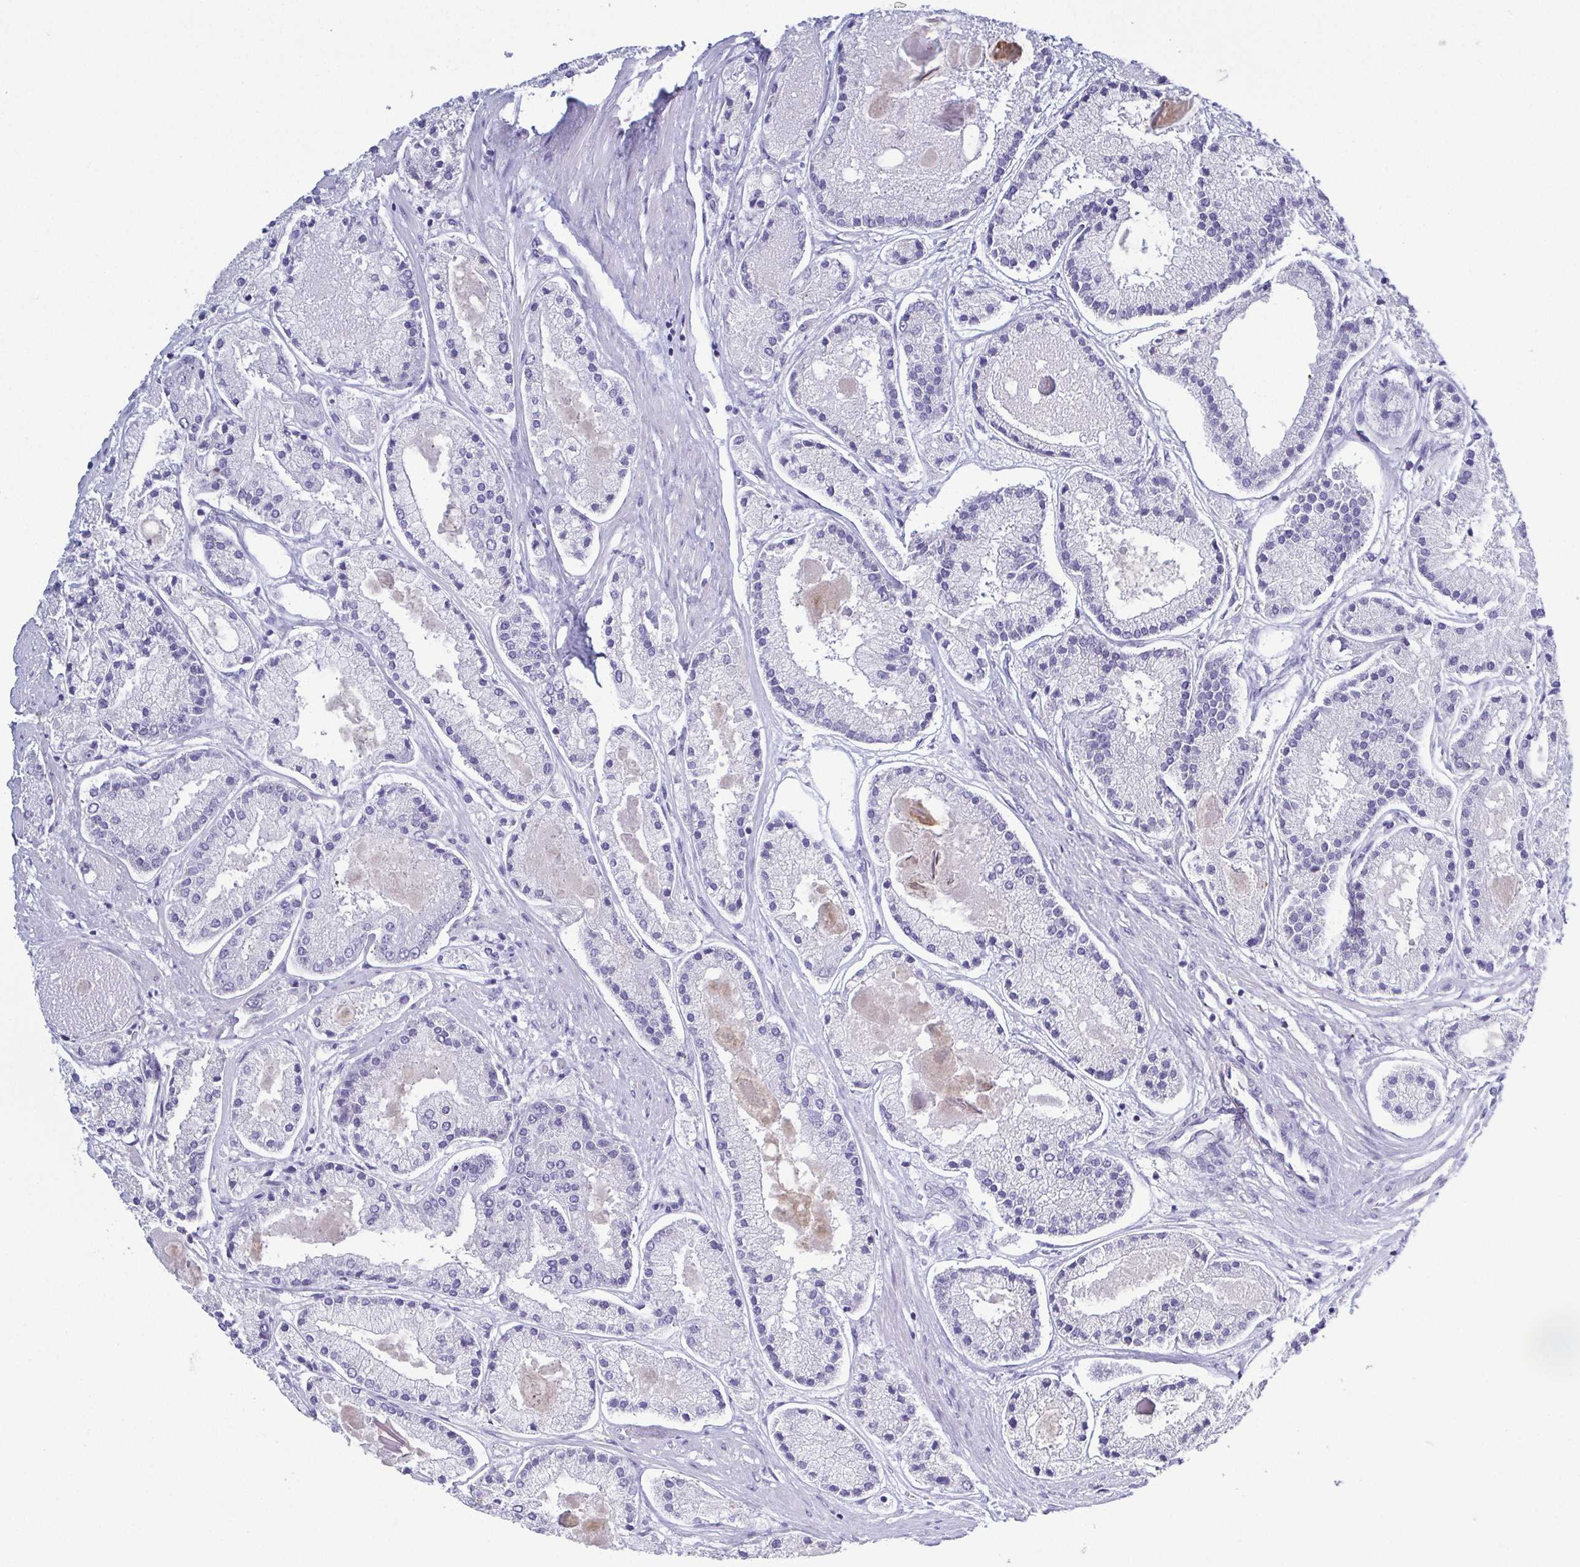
{"staining": {"intensity": "negative", "quantity": "none", "location": "none"}, "tissue": "prostate cancer", "cell_type": "Tumor cells", "image_type": "cancer", "snomed": [{"axis": "morphology", "description": "Adenocarcinoma, High grade"}, {"axis": "topography", "description": "Prostate"}], "caption": "Protein analysis of prostate cancer (adenocarcinoma (high-grade)) reveals no significant staining in tumor cells. Brightfield microscopy of IHC stained with DAB (3,3'-diaminobenzidine) (brown) and hematoxylin (blue), captured at high magnification.", "gene": "BZW1", "patient": {"sex": "male", "age": 67}}